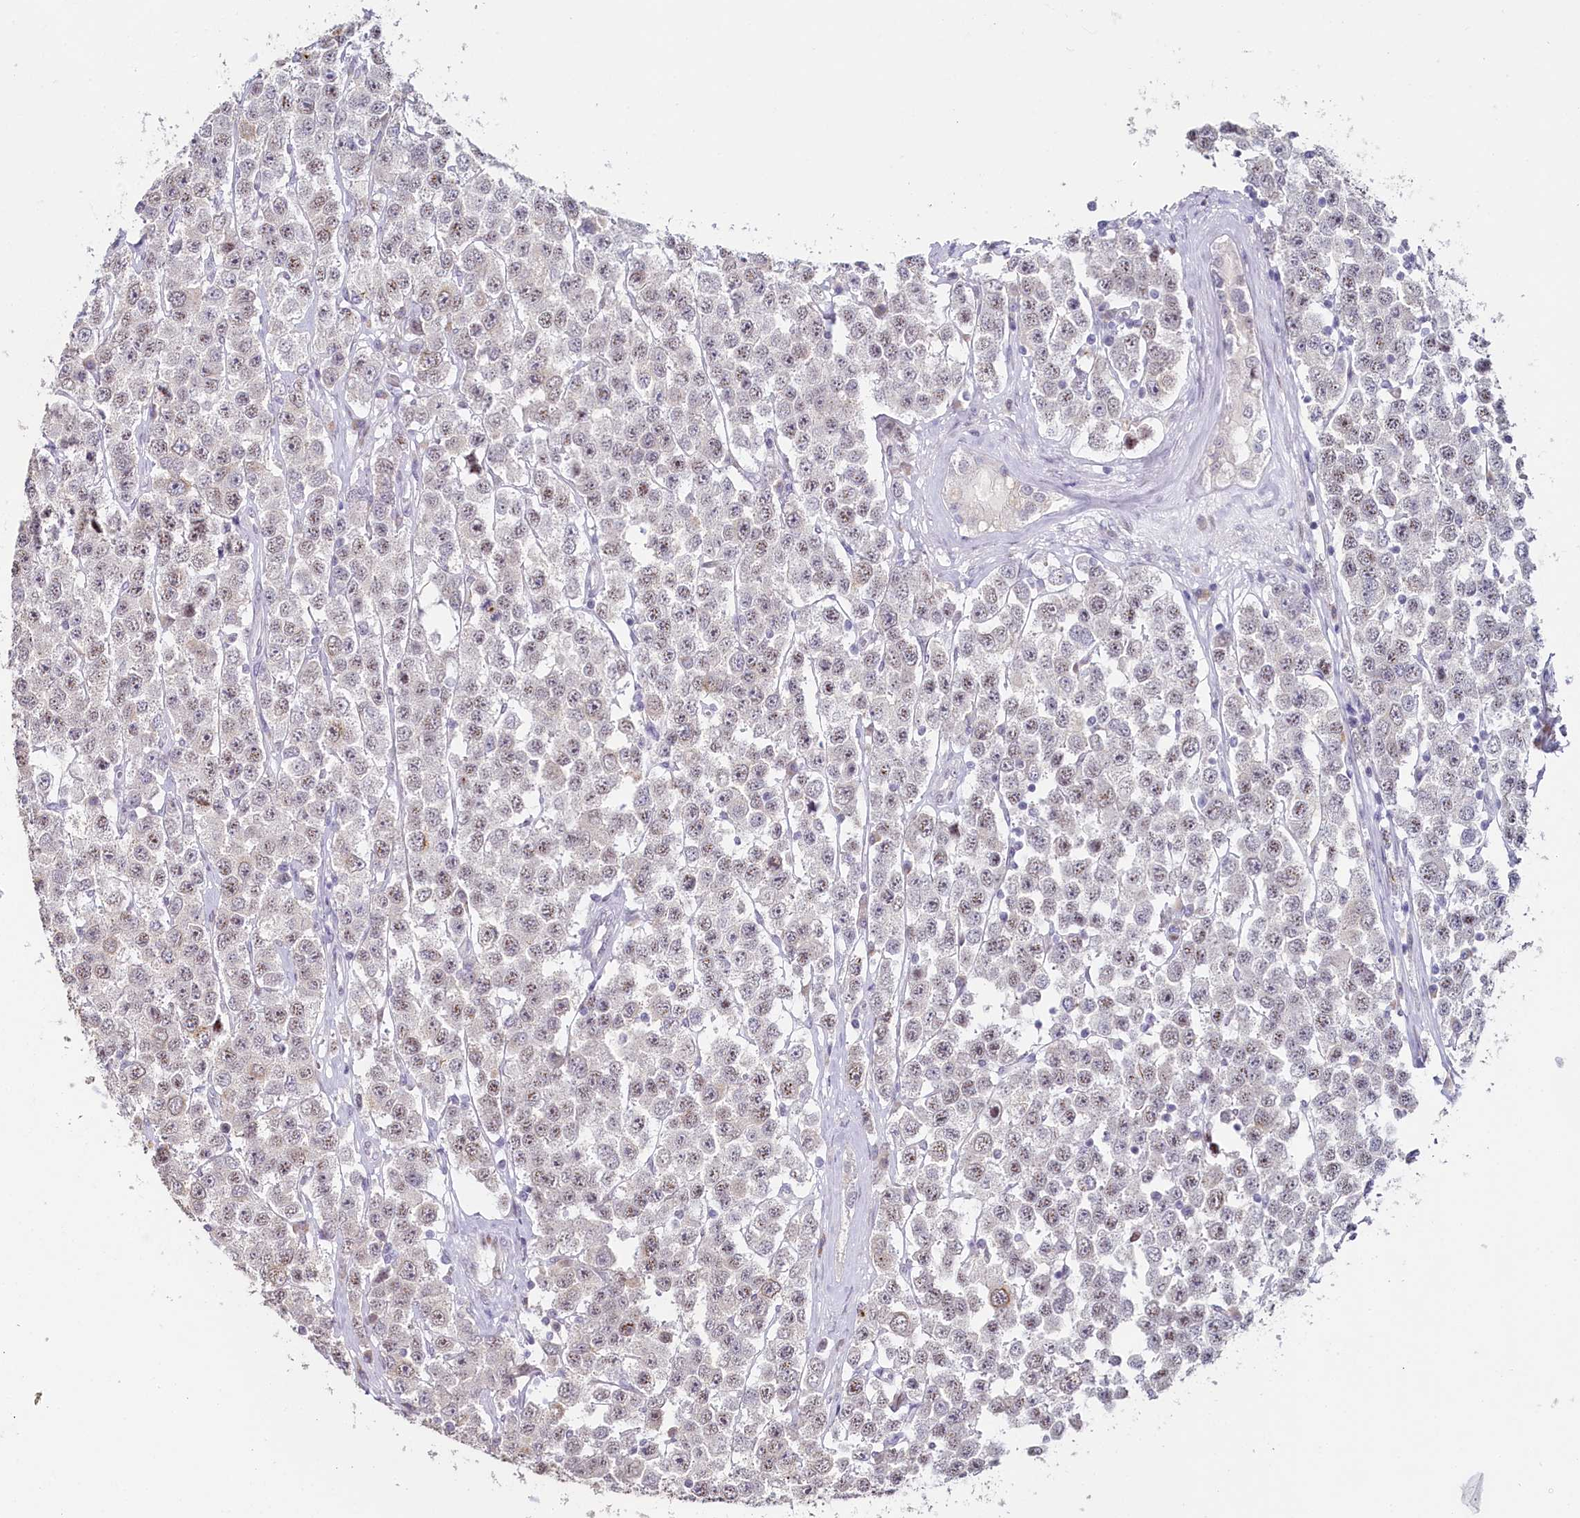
{"staining": {"intensity": "weak", "quantity": "25%-75%", "location": "cytoplasmic/membranous,nuclear"}, "tissue": "testis cancer", "cell_type": "Tumor cells", "image_type": "cancer", "snomed": [{"axis": "morphology", "description": "Seminoma, NOS"}, {"axis": "topography", "description": "Testis"}], "caption": "A brown stain labels weak cytoplasmic/membranous and nuclear expression of a protein in seminoma (testis) tumor cells. (IHC, brightfield microscopy, high magnification).", "gene": "HPD", "patient": {"sex": "male", "age": 28}}